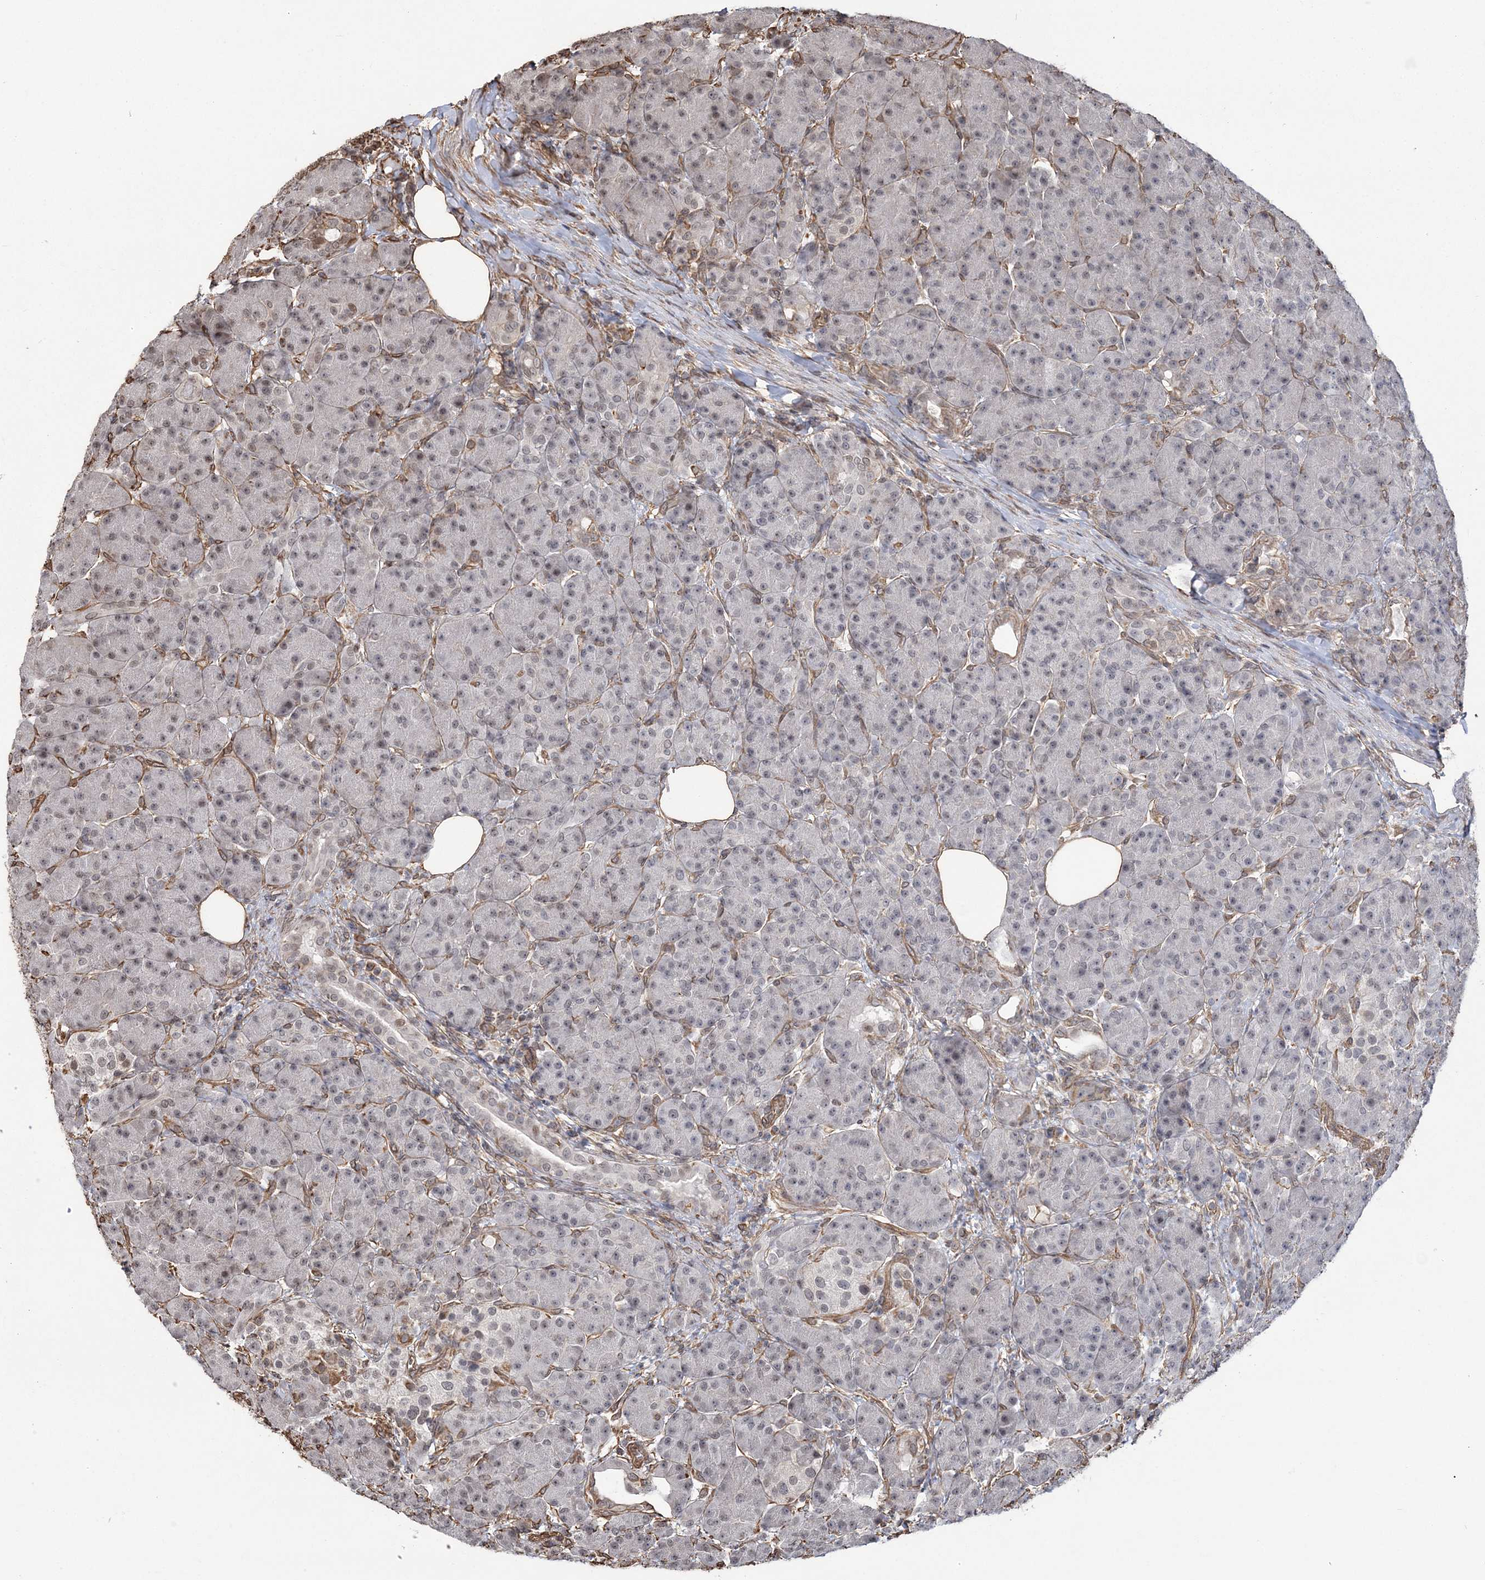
{"staining": {"intensity": "weak", "quantity": "25%-75%", "location": "nuclear"}, "tissue": "pancreas", "cell_type": "Exocrine glandular cells", "image_type": "normal", "snomed": [{"axis": "morphology", "description": "Normal tissue, NOS"}, {"axis": "topography", "description": "Pancreas"}], "caption": "IHC (DAB (3,3'-diaminobenzidine)) staining of benign pancreas reveals weak nuclear protein positivity in about 25%-75% of exocrine glandular cells. The staining was performed using DAB to visualize the protein expression in brown, while the nuclei were stained in blue with hematoxylin (Magnification: 20x).", "gene": "ATP11B", "patient": {"sex": "male", "age": 63}}